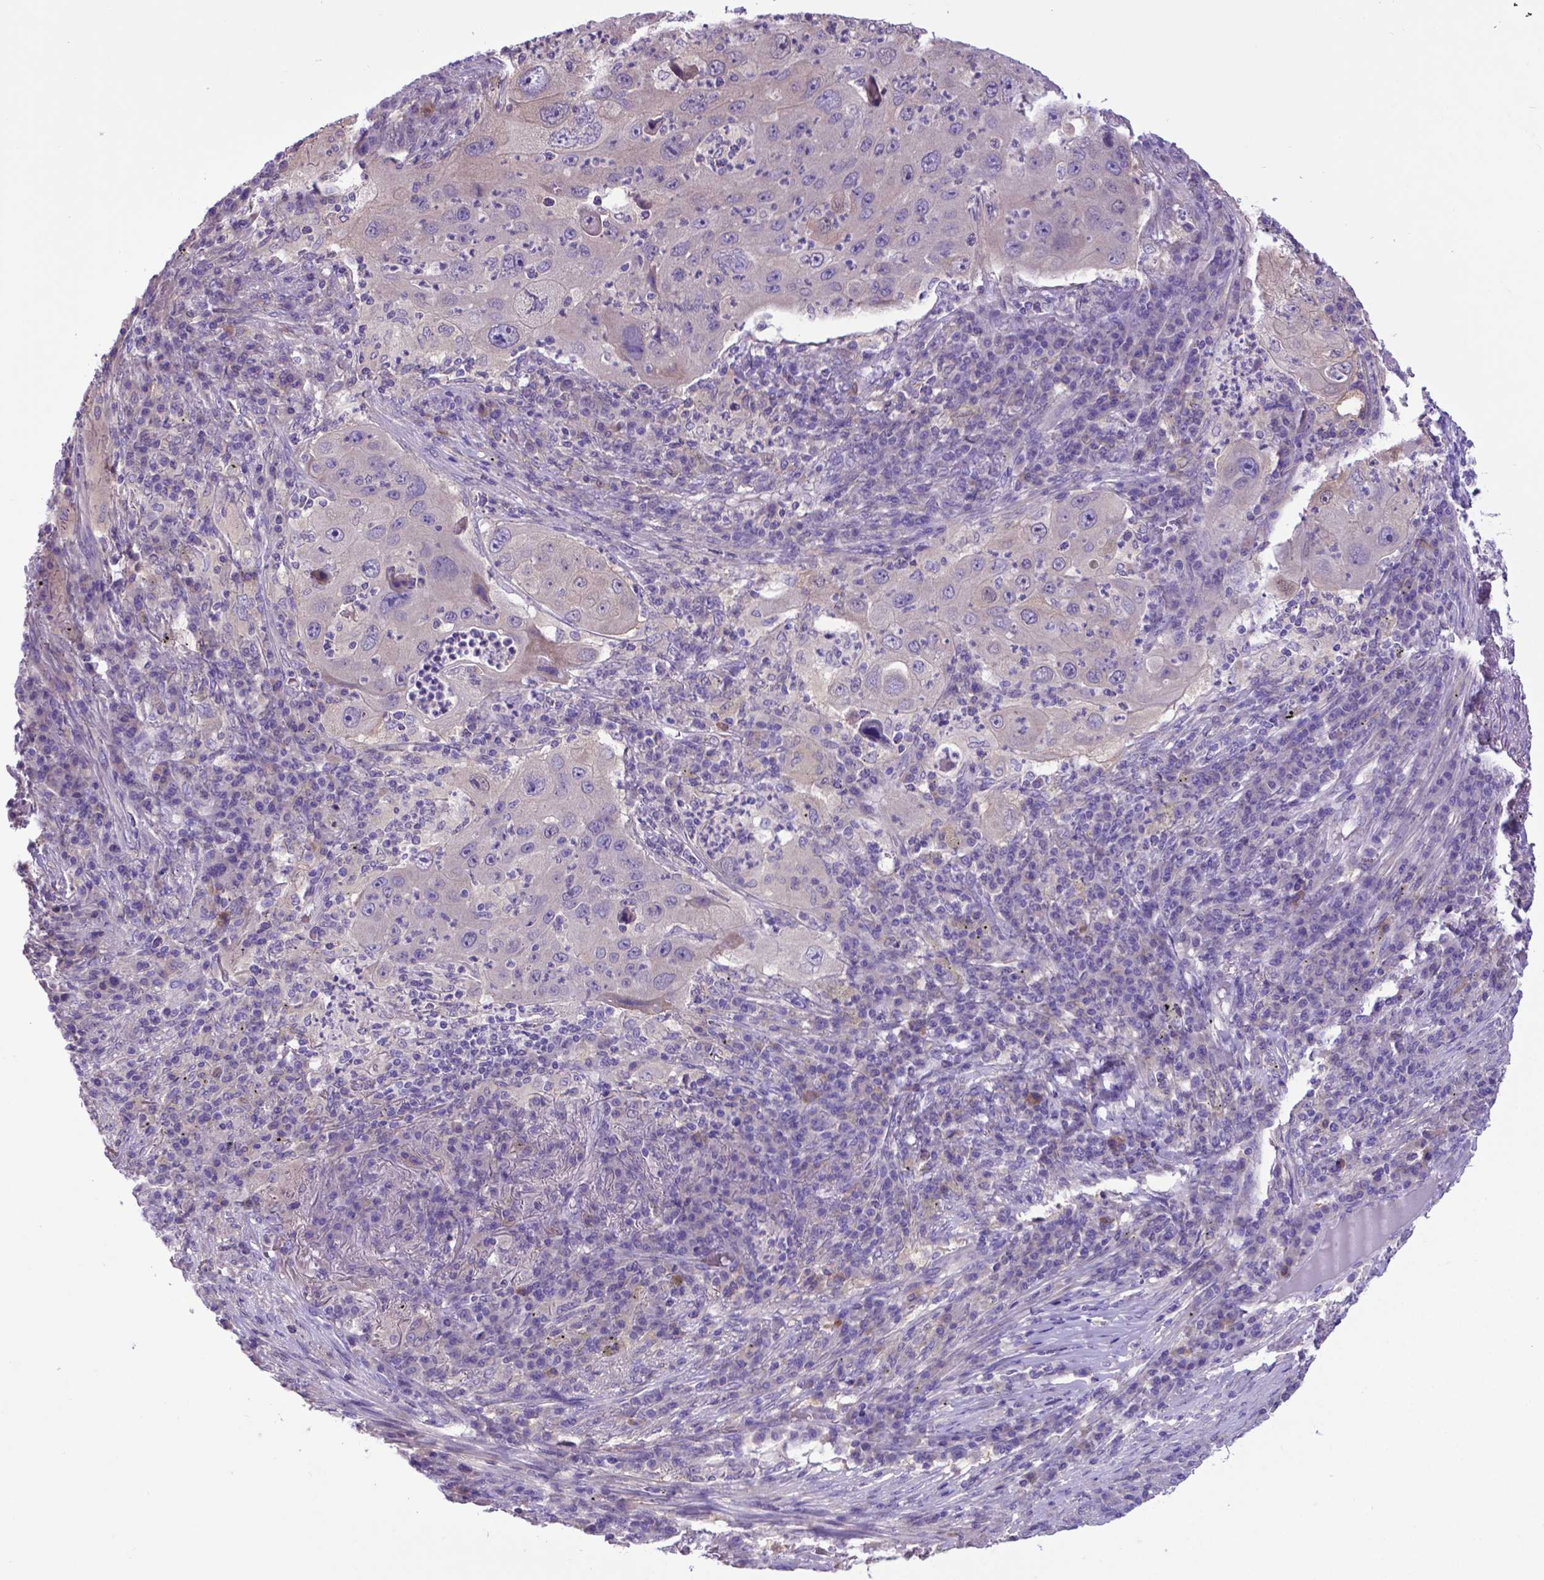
{"staining": {"intensity": "weak", "quantity": "<25%", "location": "nuclear"}, "tissue": "lung cancer", "cell_type": "Tumor cells", "image_type": "cancer", "snomed": [{"axis": "morphology", "description": "Squamous cell carcinoma, NOS"}, {"axis": "topography", "description": "Lung"}], "caption": "DAB (3,3'-diaminobenzidine) immunohistochemical staining of lung cancer (squamous cell carcinoma) displays no significant staining in tumor cells.", "gene": "ADRA2B", "patient": {"sex": "female", "age": 59}}